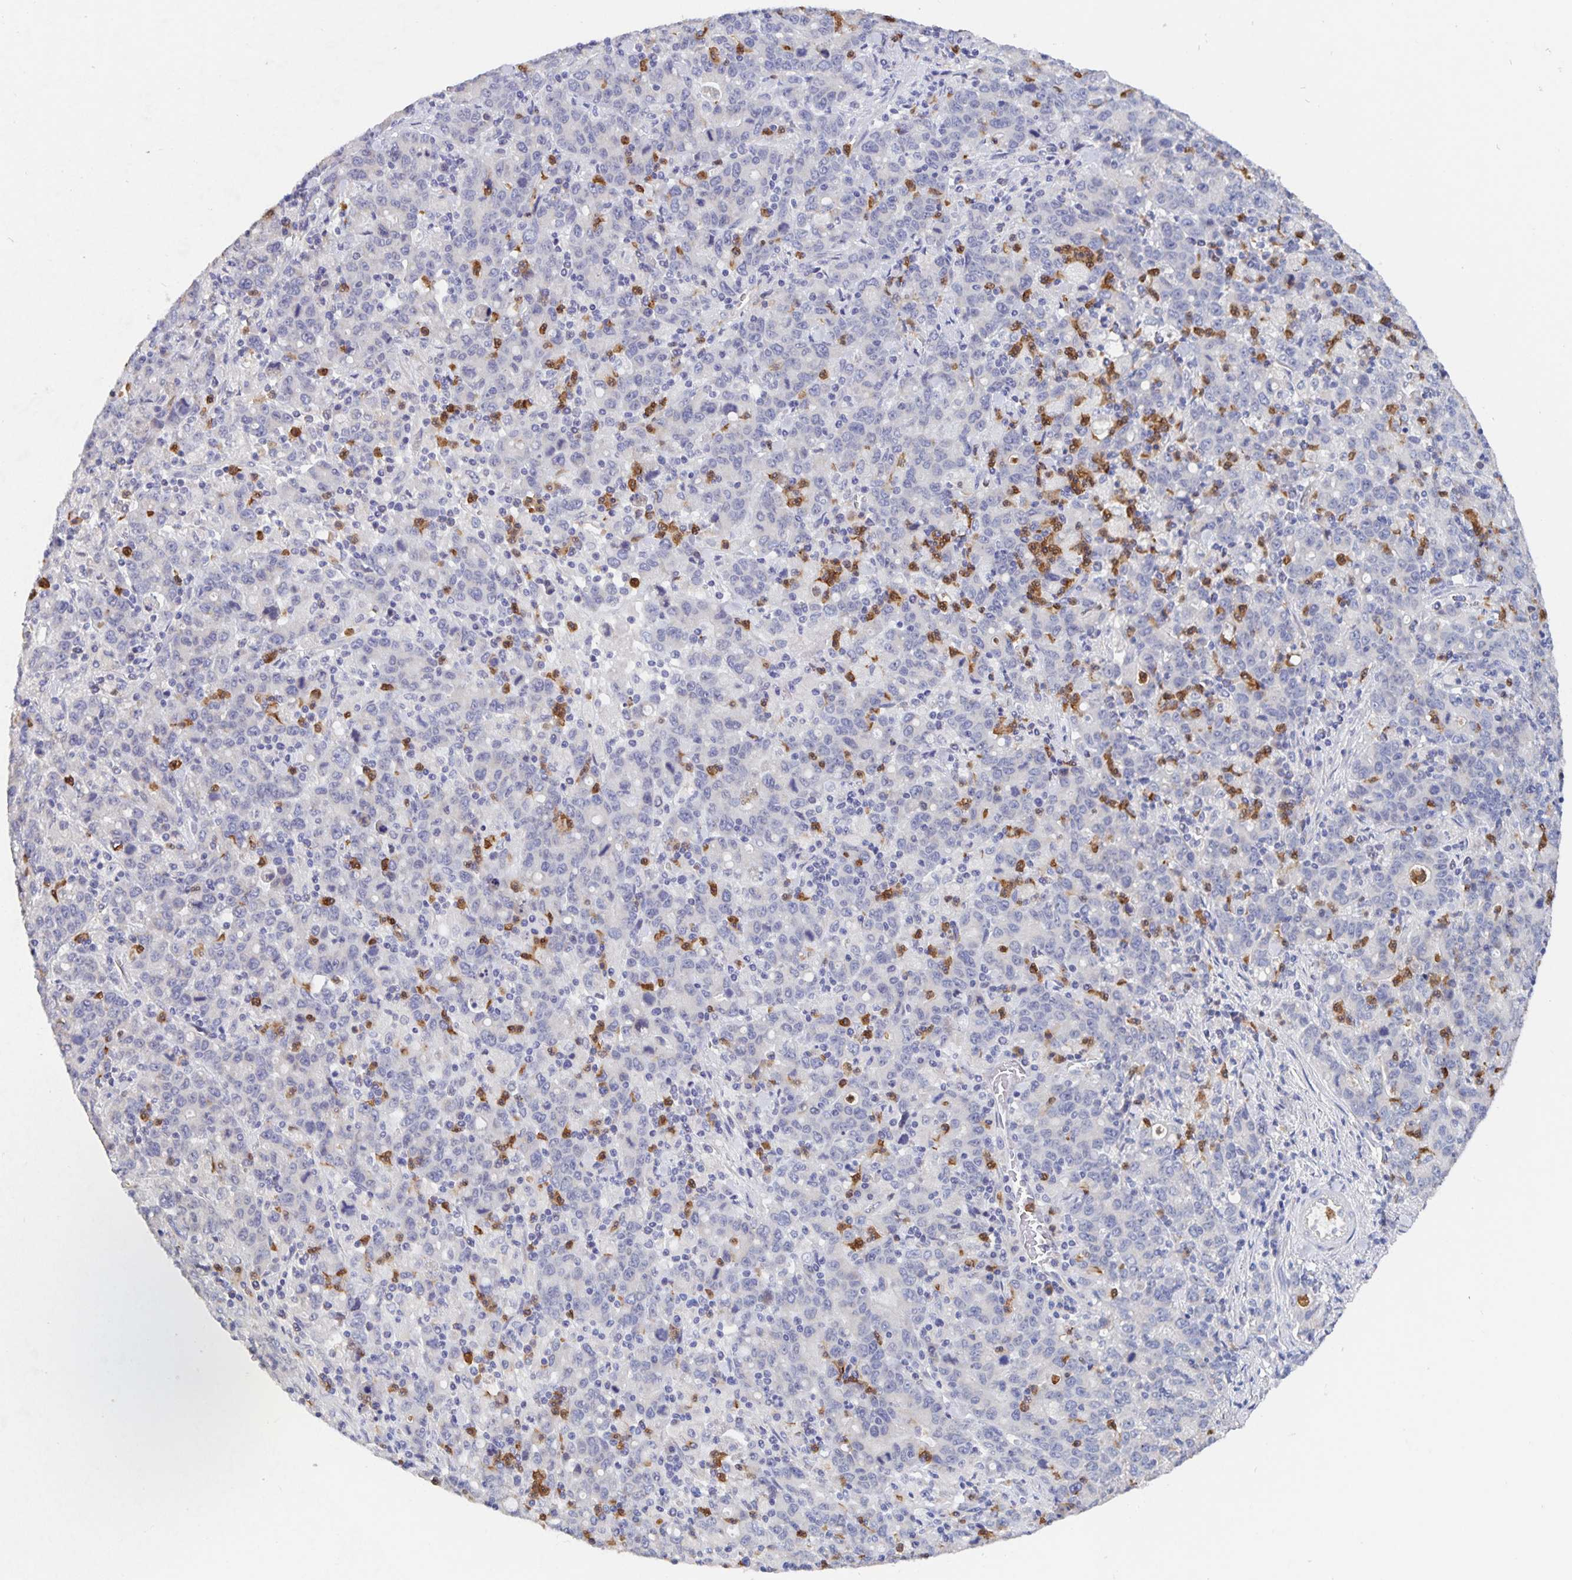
{"staining": {"intensity": "negative", "quantity": "none", "location": "none"}, "tissue": "stomach cancer", "cell_type": "Tumor cells", "image_type": "cancer", "snomed": [{"axis": "morphology", "description": "Adenocarcinoma, NOS"}, {"axis": "topography", "description": "Stomach, upper"}], "caption": "Adenocarcinoma (stomach) was stained to show a protein in brown. There is no significant expression in tumor cells.", "gene": "CDC42BPG", "patient": {"sex": "male", "age": 69}}